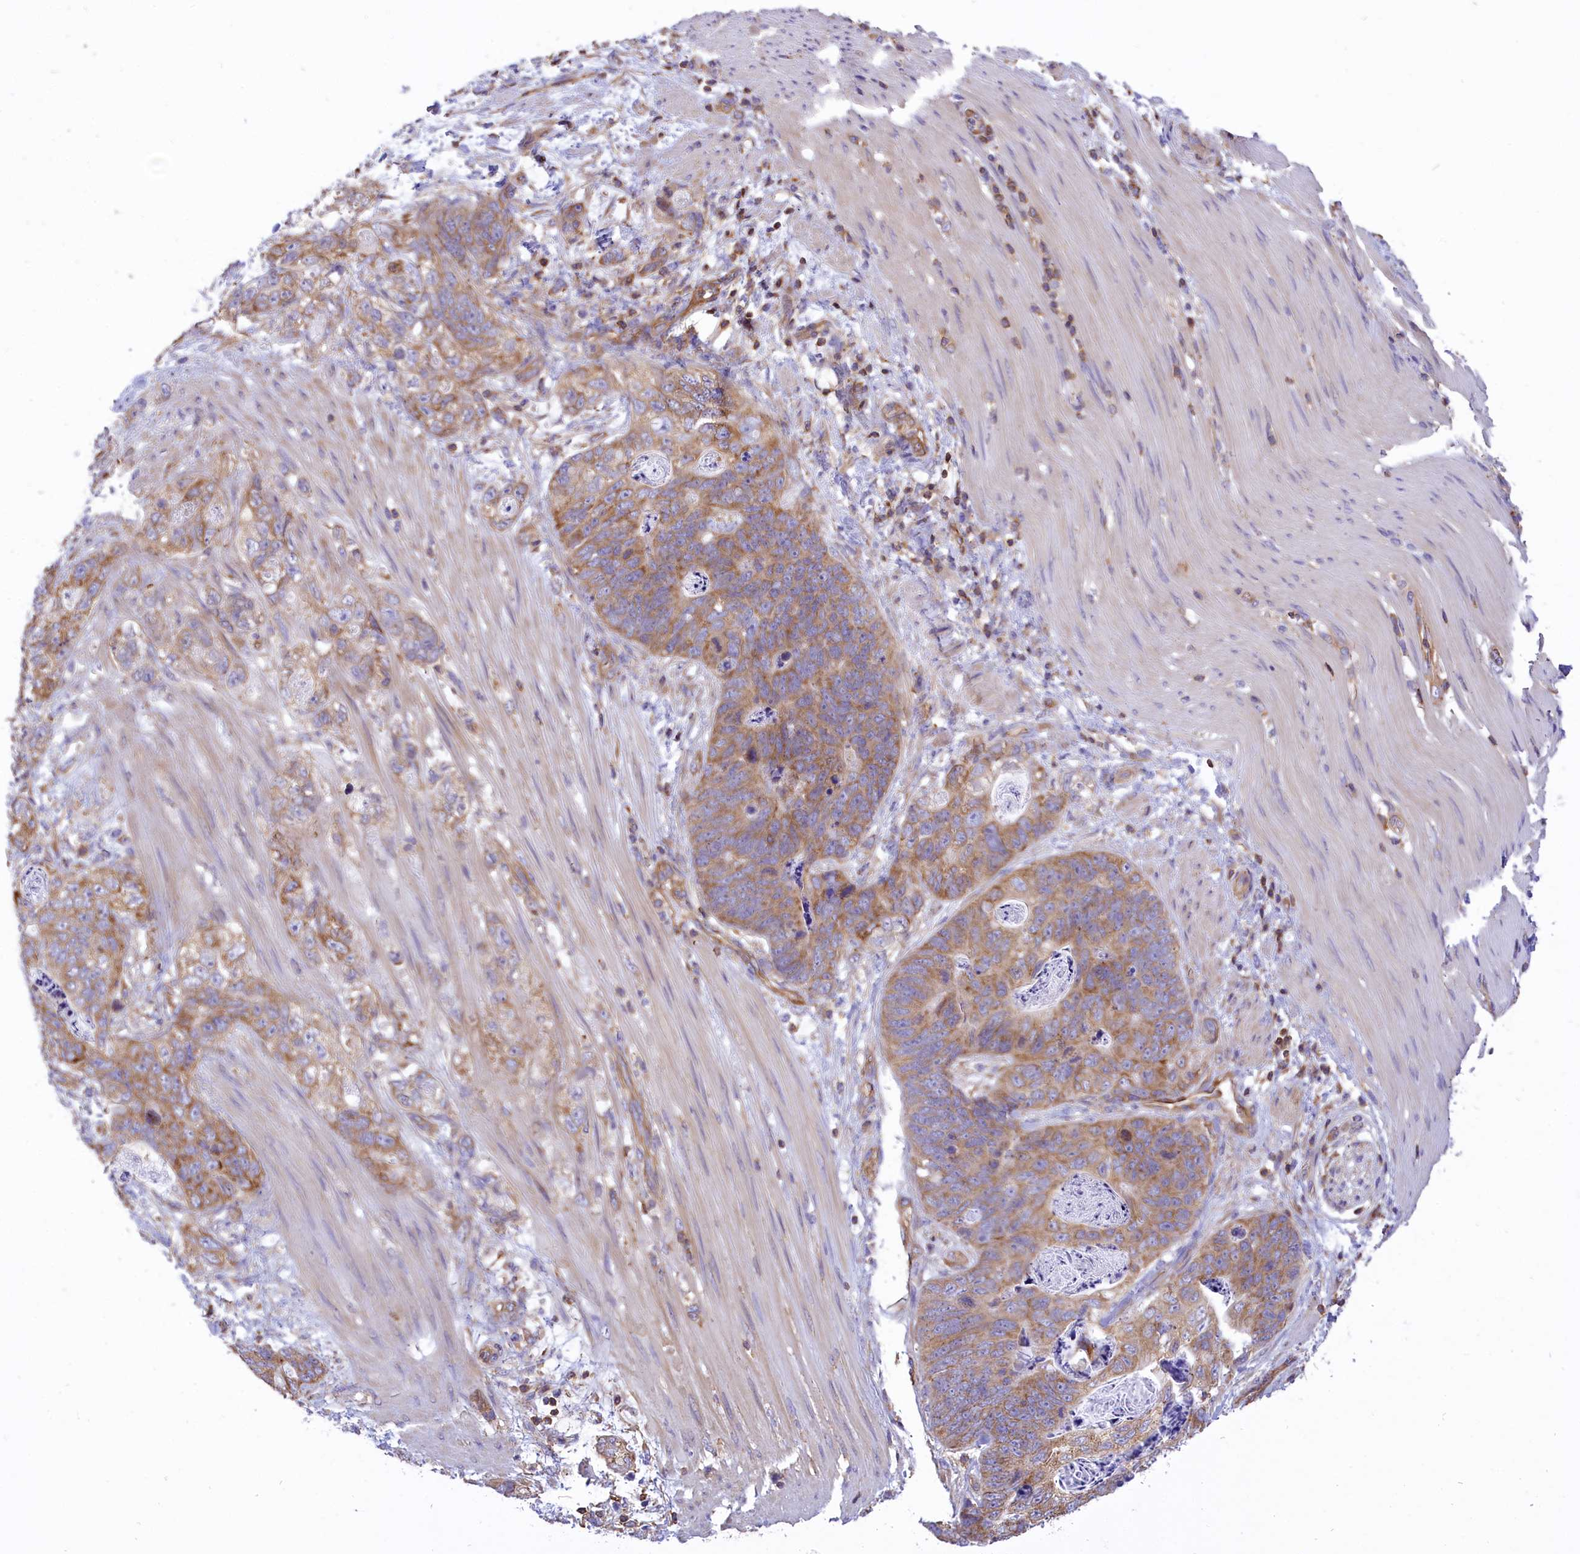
{"staining": {"intensity": "moderate", "quantity": ">75%", "location": "cytoplasmic/membranous"}, "tissue": "stomach cancer", "cell_type": "Tumor cells", "image_type": "cancer", "snomed": [{"axis": "morphology", "description": "Normal tissue, NOS"}, {"axis": "morphology", "description": "Adenocarcinoma, NOS"}, {"axis": "topography", "description": "Stomach"}], "caption": "Immunohistochemical staining of adenocarcinoma (stomach) displays medium levels of moderate cytoplasmic/membranous staining in about >75% of tumor cells. The staining is performed using DAB (3,3'-diaminobenzidine) brown chromogen to label protein expression. The nuclei are counter-stained blue using hematoxylin.", "gene": "SEPTIN9", "patient": {"sex": "female", "age": 89}}